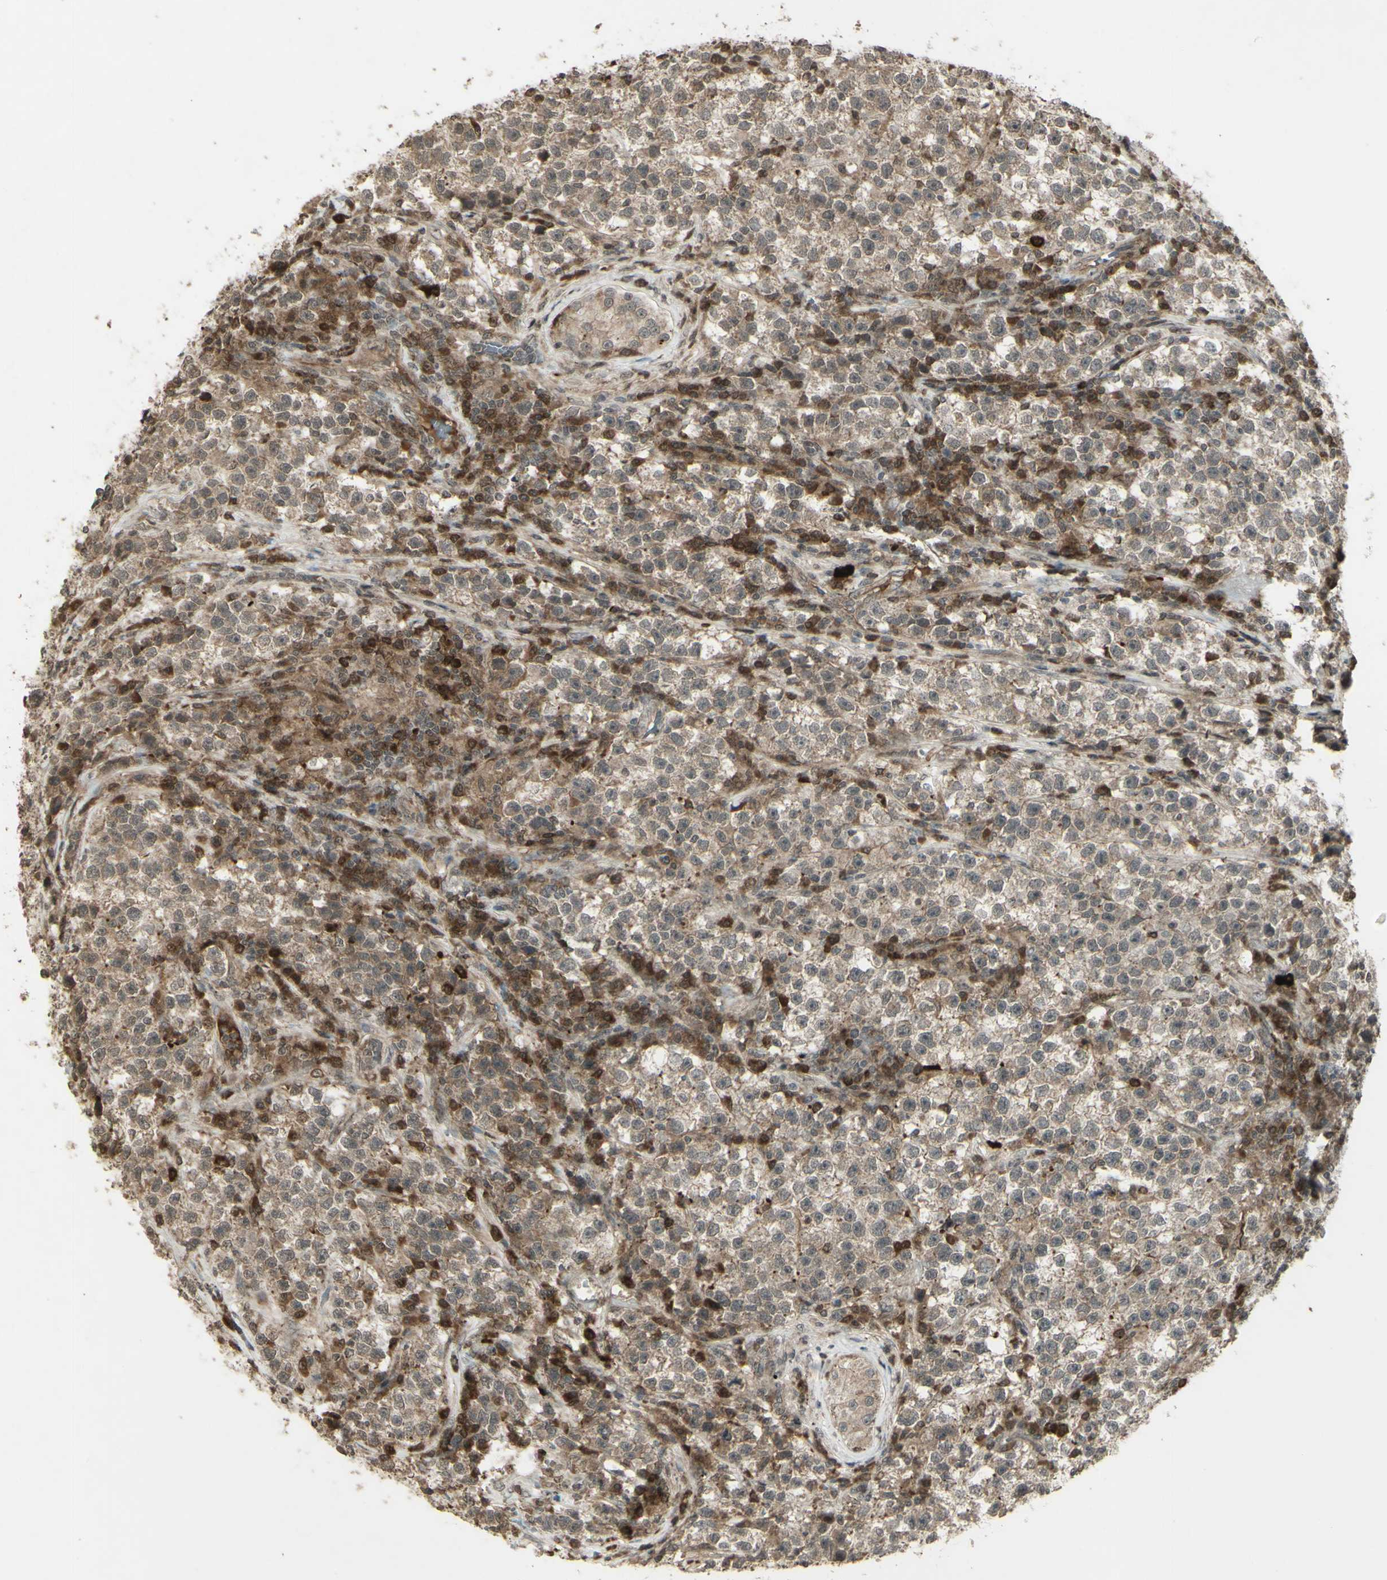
{"staining": {"intensity": "weak", "quantity": ">75%", "location": "cytoplasmic/membranous"}, "tissue": "testis cancer", "cell_type": "Tumor cells", "image_type": "cancer", "snomed": [{"axis": "morphology", "description": "Seminoma, NOS"}, {"axis": "topography", "description": "Testis"}], "caption": "Protein expression by IHC exhibits weak cytoplasmic/membranous staining in about >75% of tumor cells in seminoma (testis). Using DAB (brown) and hematoxylin (blue) stains, captured at high magnification using brightfield microscopy.", "gene": "BLNK", "patient": {"sex": "male", "age": 22}}